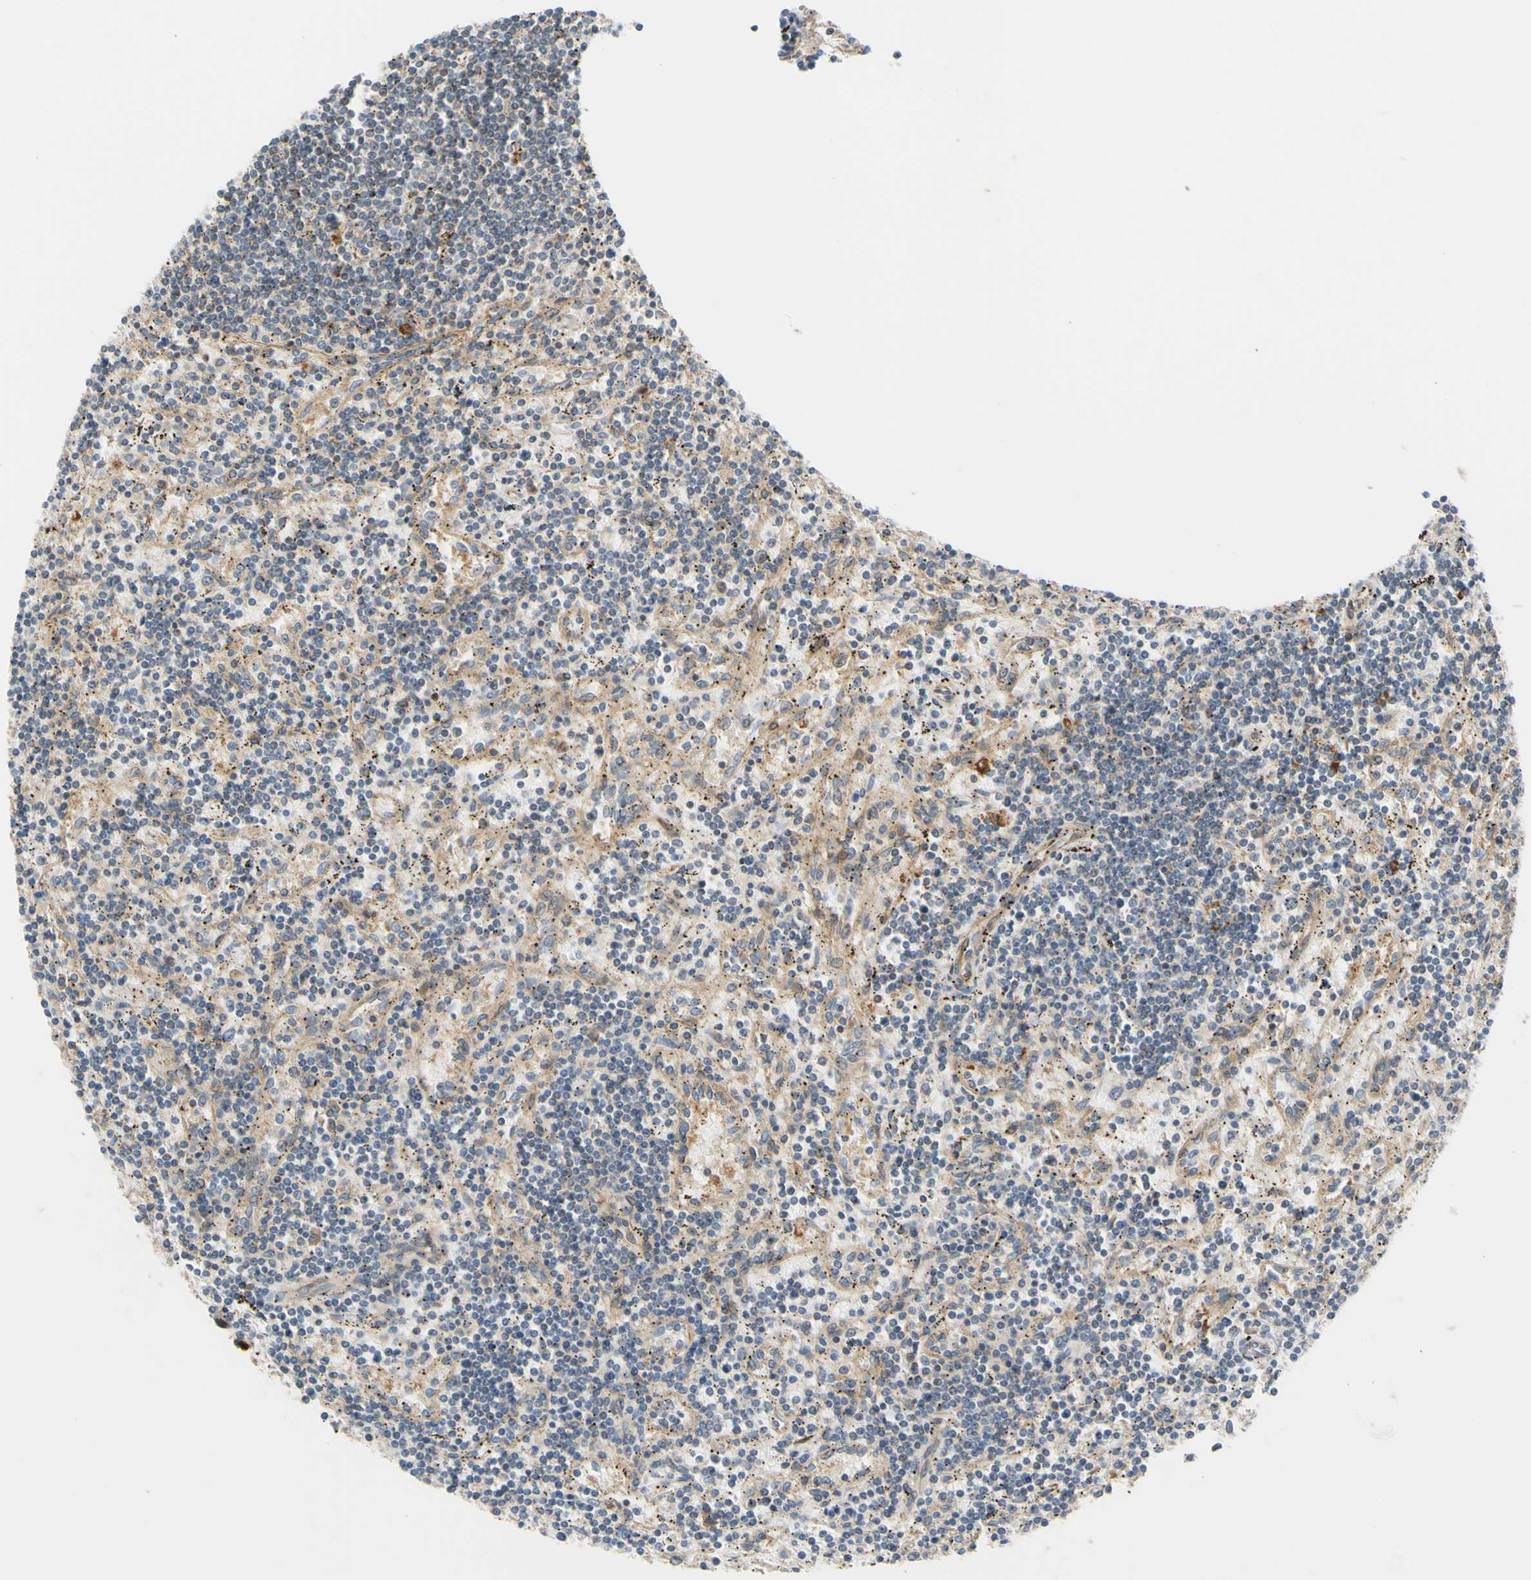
{"staining": {"intensity": "negative", "quantity": "none", "location": "none"}, "tissue": "lymphoma", "cell_type": "Tumor cells", "image_type": "cancer", "snomed": [{"axis": "morphology", "description": "Malignant lymphoma, non-Hodgkin's type, Low grade"}, {"axis": "topography", "description": "Spleen"}], "caption": "Micrograph shows no significant protein expression in tumor cells of low-grade malignant lymphoma, non-Hodgkin's type.", "gene": "PRAF2", "patient": {"sex": "male", "age": 76}}